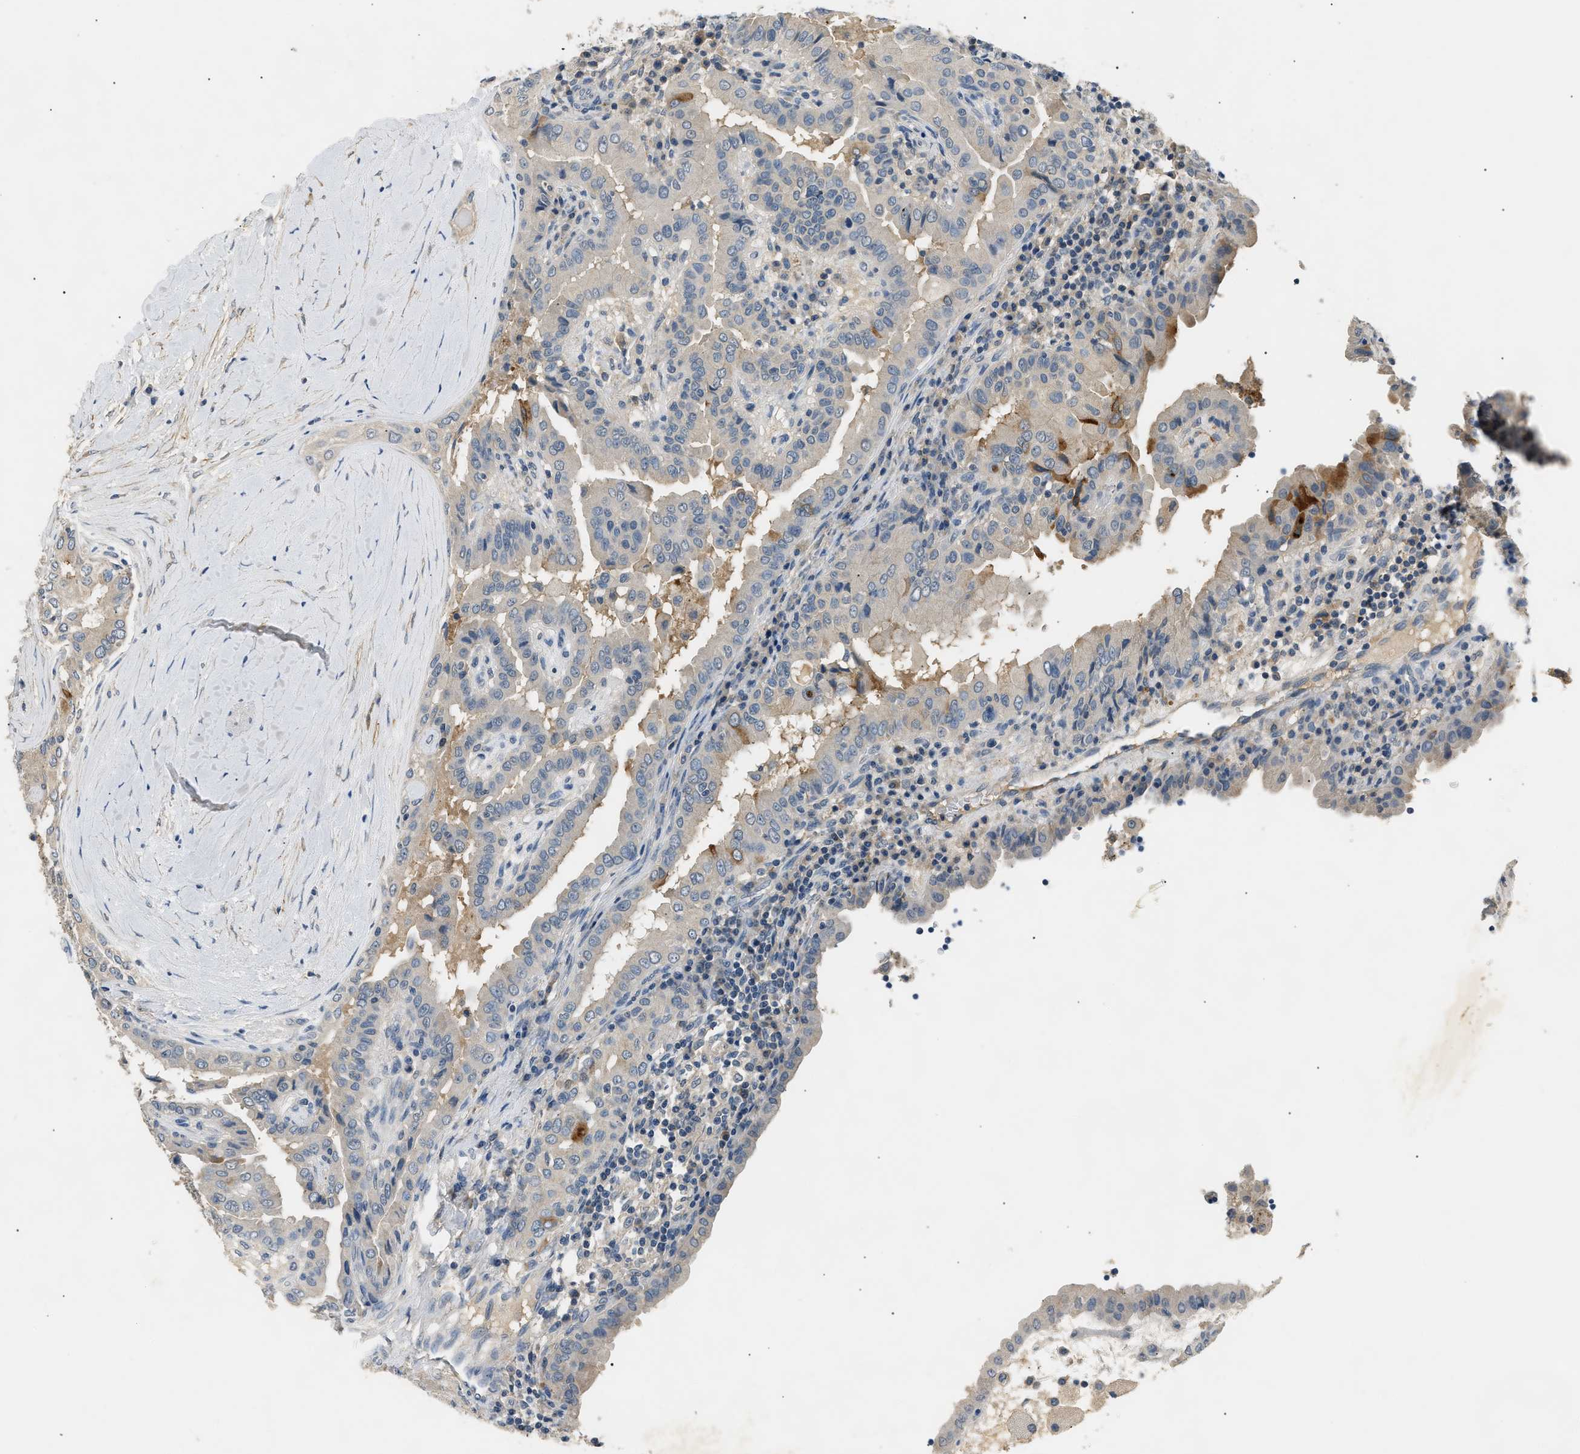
{"staining": {"intensity": "negative", "quantity": "none", "location": "none"}, "tissue": "thyroid cancer", "cell_type": "Tumor cells", "image_type": "cancer", "snomed": [{"axis": "morphology", "description": "Papillary adenocarcinoma, NOS"}, {"axis": "topography", "description": "Thyroid gland"}], "caption": "Immunohistochemistry histopathology image of neoplastic tissue: thyroid cancer stained with DAB (3,3'-diaminobenzidine) reveals no significant protein expression in tumor cells.", "gene": "INHA", "patient": {"sex": "male", "age": 33}}